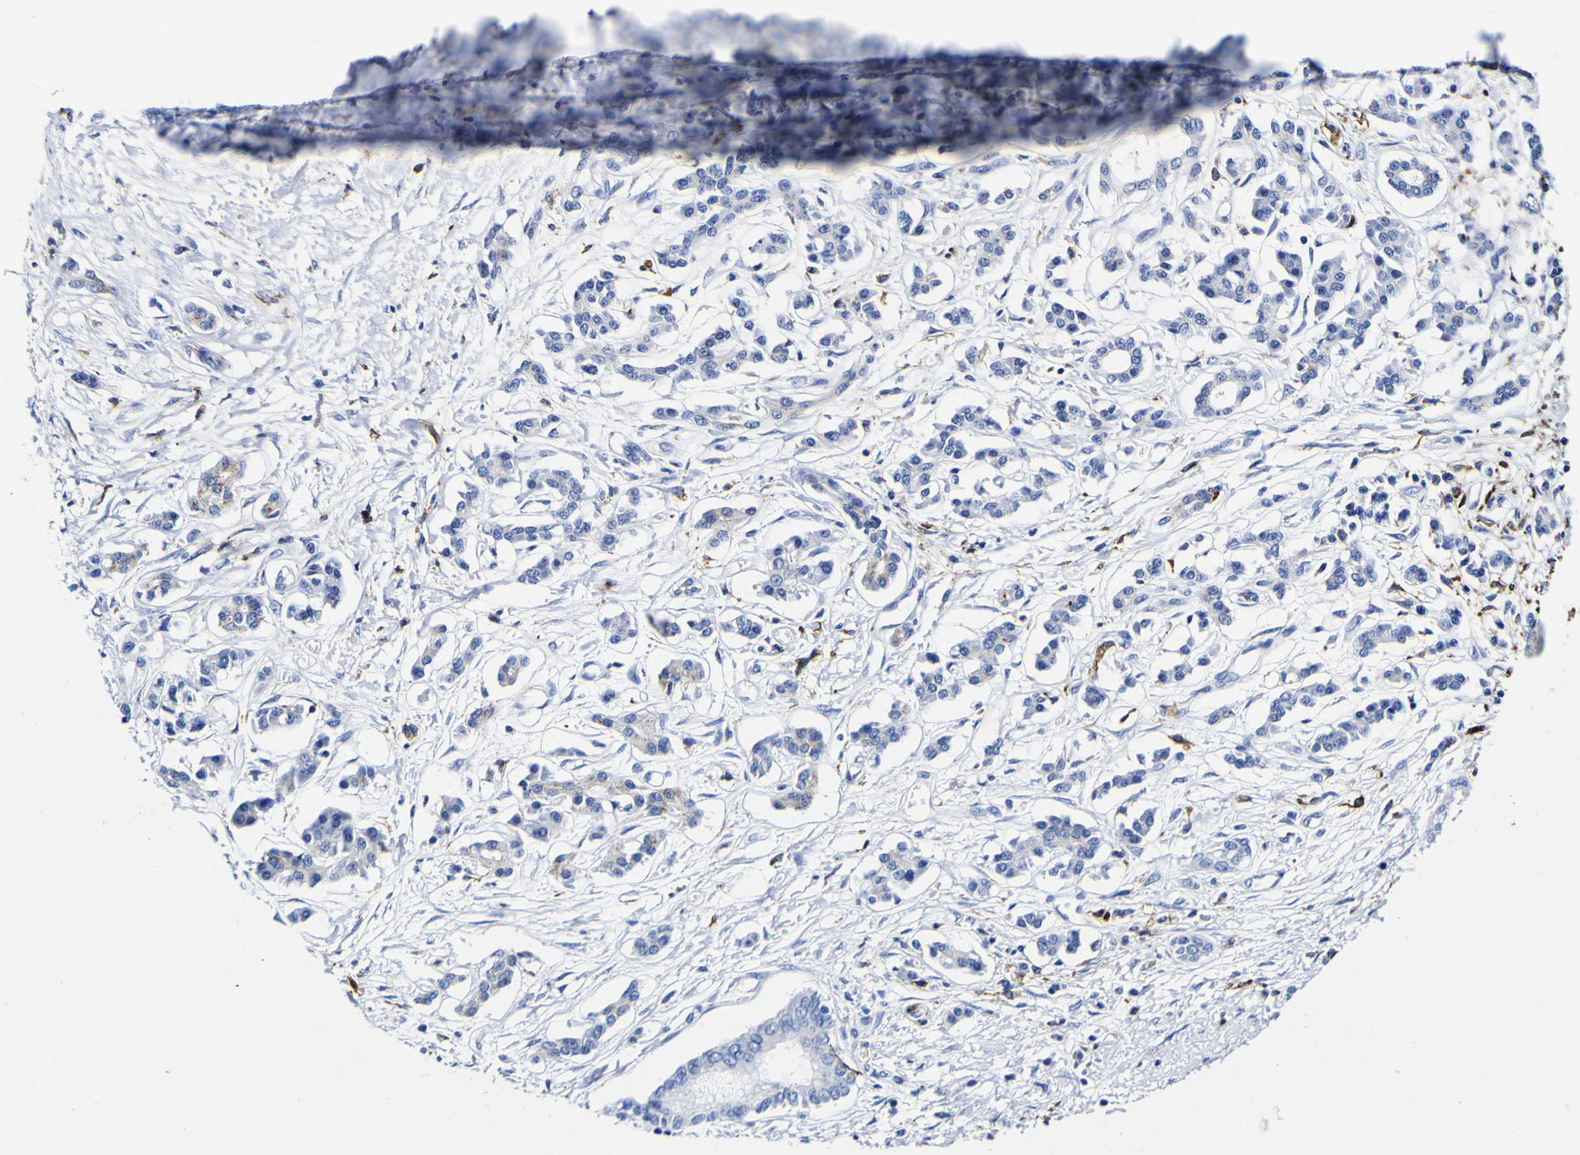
{"staining": {"intensity": "negative", "quantity": "none", "location": "none"}, "tissue": "pancreatic cancer", "cell_type": "Tumor cells", "image_type": "cancer", "snomed": [{"axis": "morphology", "description": "Adenocarcinoma, NOS"}, {"axis": "topography", "description": "Pancreas"}], "caption": "Tumor cells show no significant protein staining in pancreatic adenocarcinoma.", "gene": "HLA-DQA1", "patient": {"sex": "male", "age": 56}}